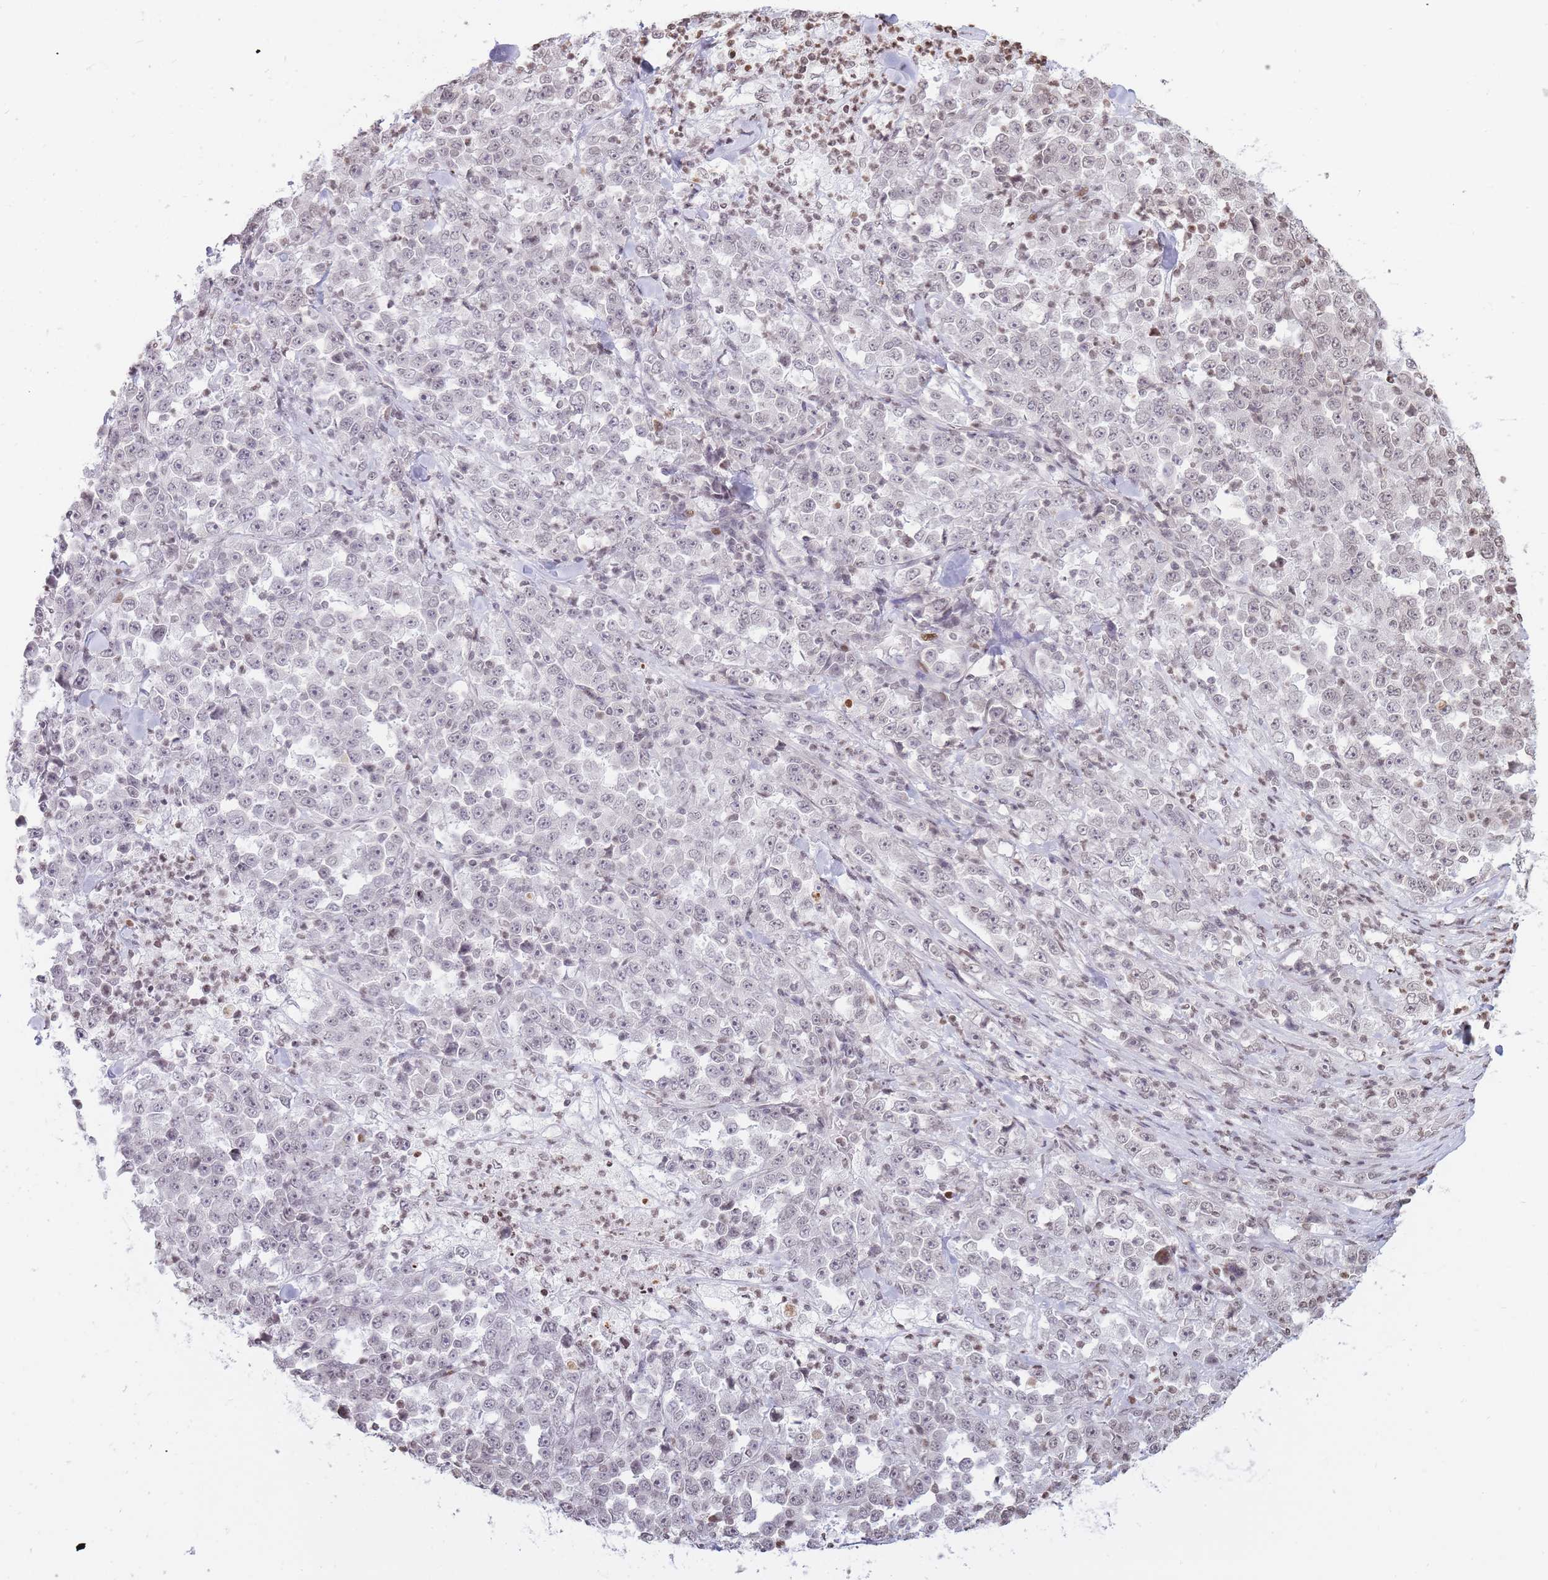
{"staining": {"intensity": "negative", "quantity": "none", "location": "none"}, "tissue": "stomach cancer", "cell_type": "Tumor cells", "image_type": "cancer", "snomed": [{"axis": "morphology", "description": "Normal tissue, NOS"}, {"axis": "morphology", "description": "Adenocarcinoma, NOS"}, {"axis": "topography", "description": "Stomach, upper"}, {"axis": "topography", "description": "Stomach"}], "caption": "DAB (3,3'-diaminobenzidine) immunohistochemical staining of human adenocarcinoma (stomach) exhibits no significant expression in tumor cells. Nuclei are stained in blue.", "gene": "SHISAL1", "patient": {"sex": "male", "age": 59}}